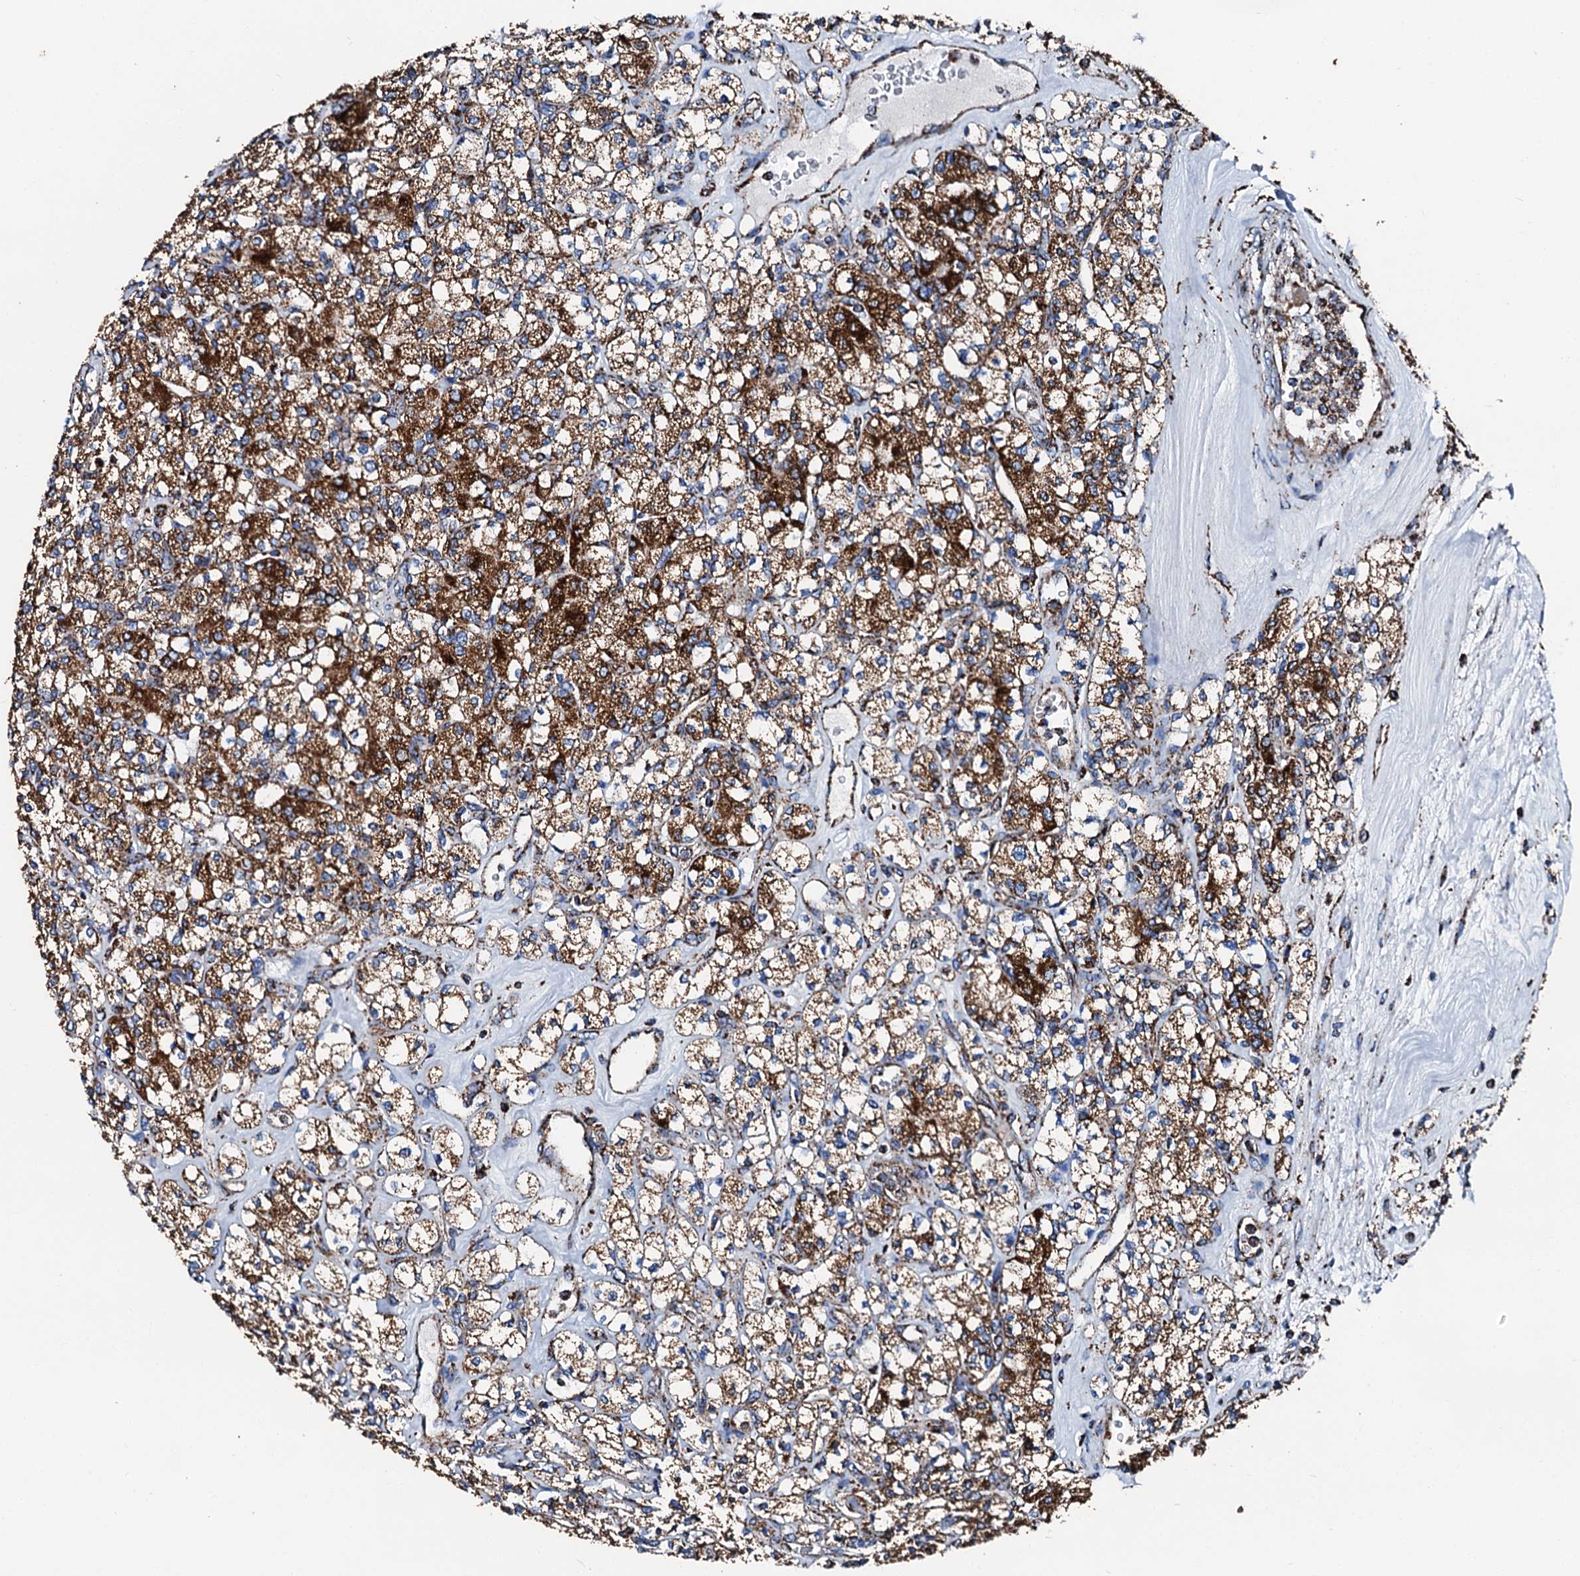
{"staining": {"intensity": "strong", "quantity": ">75%", "location": "cytoplasmic/membranous"}, "tissue": "renal cancer", "cell_type": "Tumor cells", "image_type": "cancer", "snomed": [{"axis": "morphology", "description": "Adenocarcinoma, NOS"}, {"axis": "topography", "description": "Kidney"}], "caption": "Human renal adenocarcinoma stained with a protein marker reveals strong staining in tumor cells.", "gene": "HADH", "patient": {"sex": "male", "age": 77}}